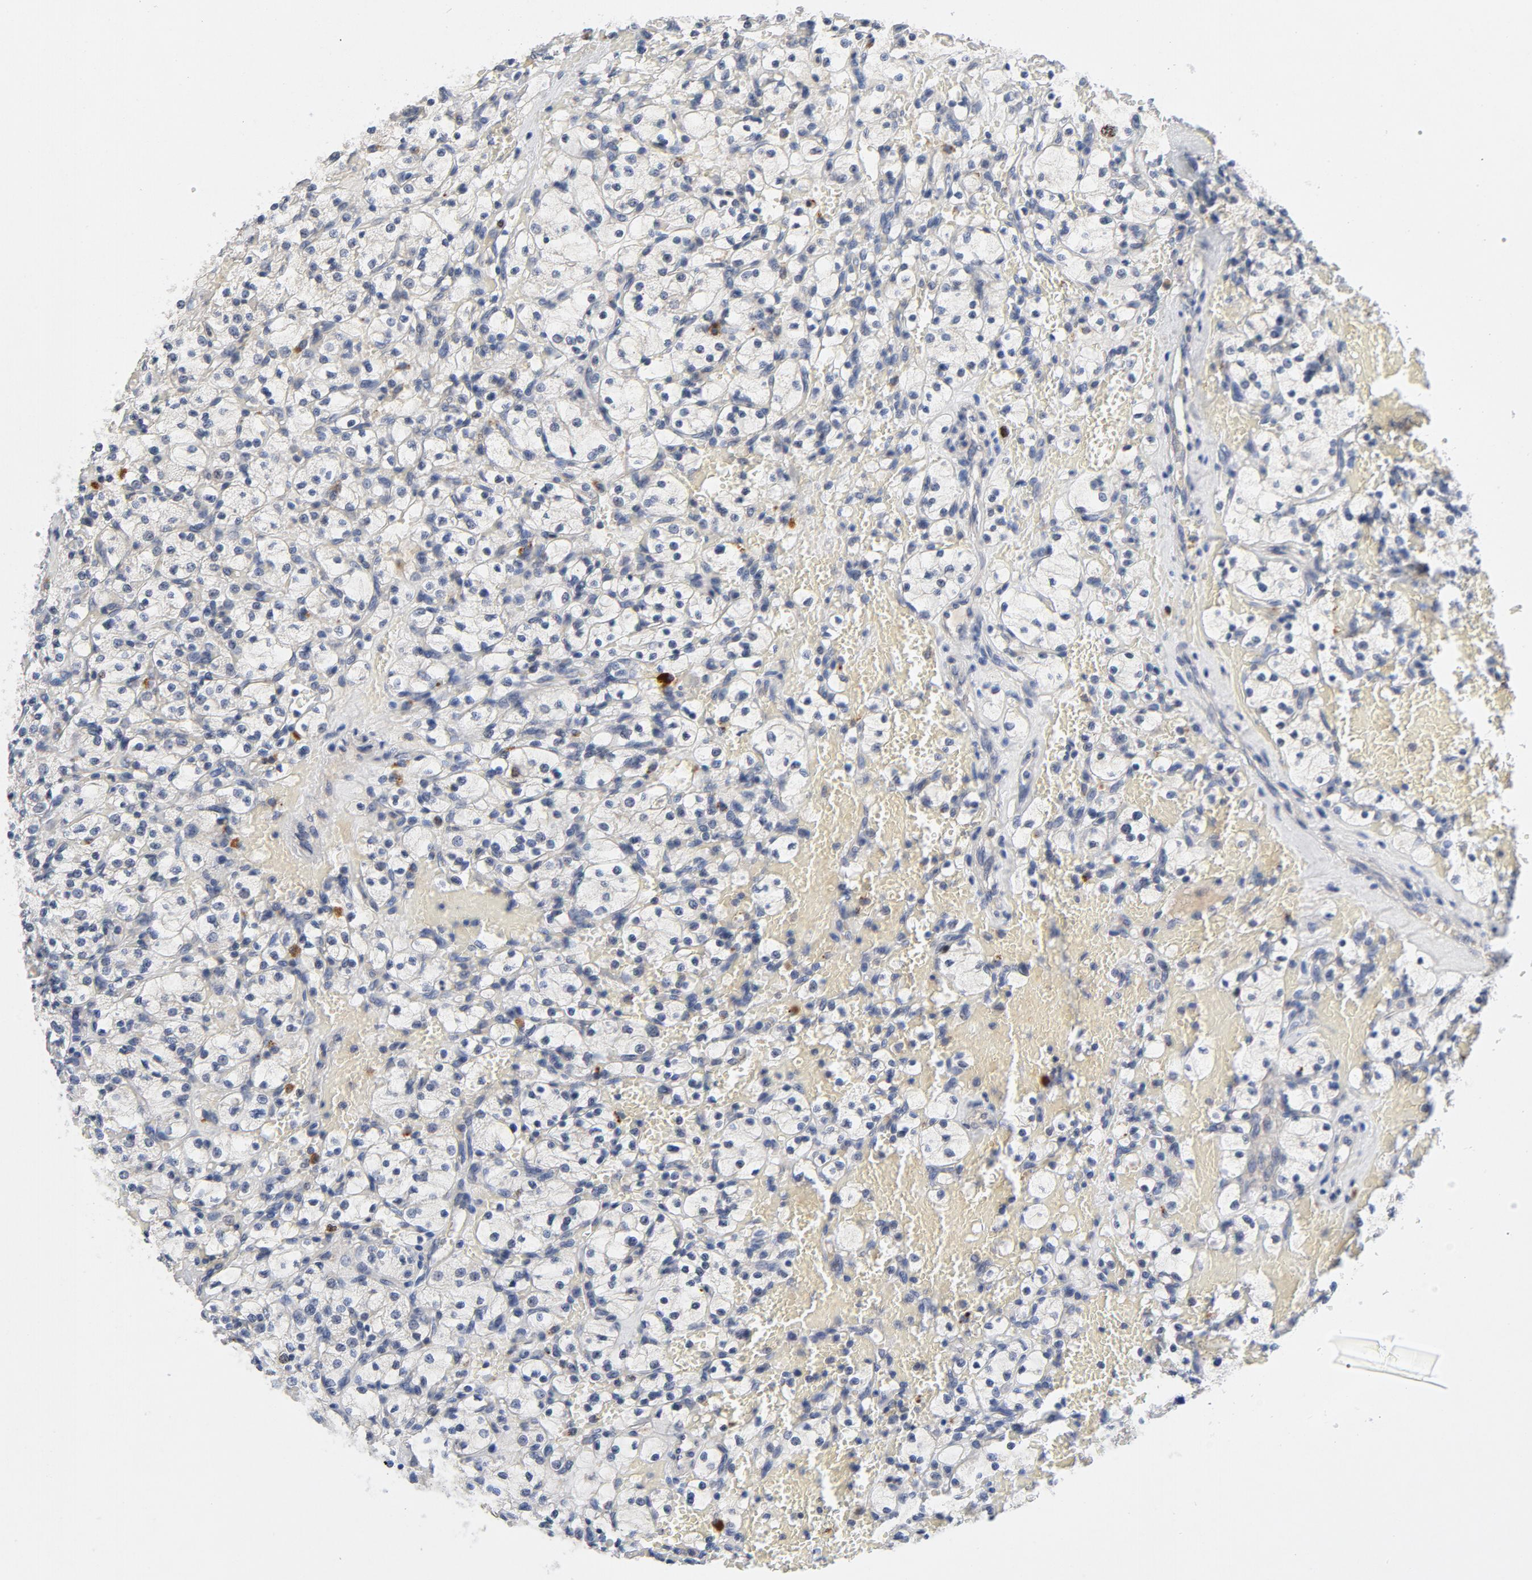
{"staining": {"intensity": "moderate", "quantity": "<25%", "location": "nuclear"}, "tissue": "renal cancer", "cell_type": "Tumor cells", "image_type": "cancer", "snomed": [{"axis": "morphology", "description": "Adenocarcinoma, NOS"}, {"axis": "topography", "description": "Kidney"}], "caption": "Protein staining reveals moderate nuclear staining in about <25% of tumor cells in renal adenocarcinoma.", "gene": "BIRC5", "patient": {"sex": "female", "age": 83}}